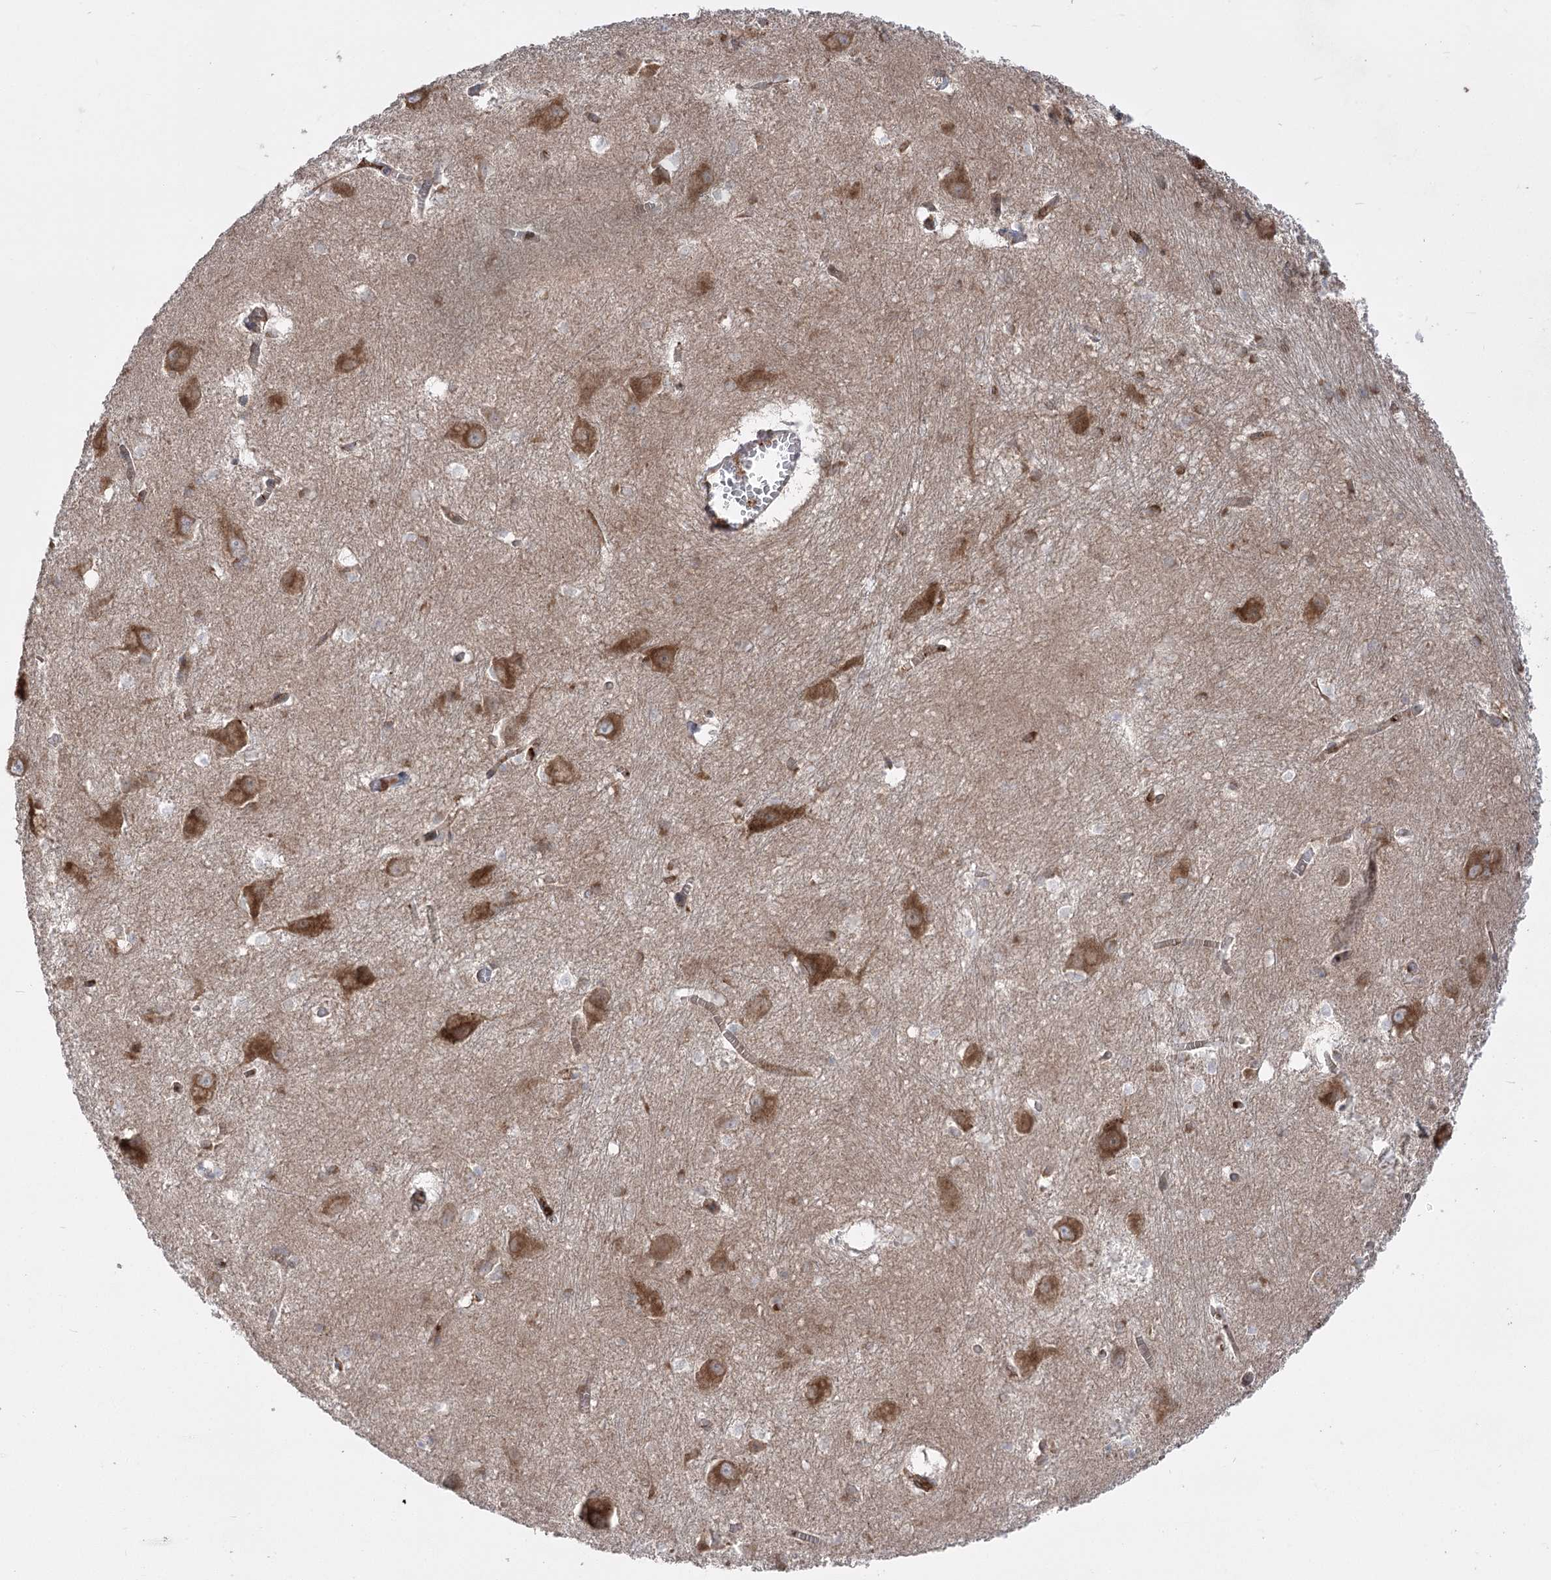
{"staining": {"intensity": "moderate", "quantity": "<25%", "location": "cytoplasmic/membranous"}, "tissue": "caudate", "cell_type": "Glial cells", "image_type": "normal", "snomed": [{"axis": "morphology", "description": "Normal tissue, NOS"}, {"axis": "topography", "description": "Lateral ventricle wall"}], "caption": "This image exhibits IHC staining of normal caudate, with low moderate cytoplasmic/membranous positivity in about <25% of glial cells.", "gene": "PLEKHA5", "patient": {"sex": "male", "age": 37}}